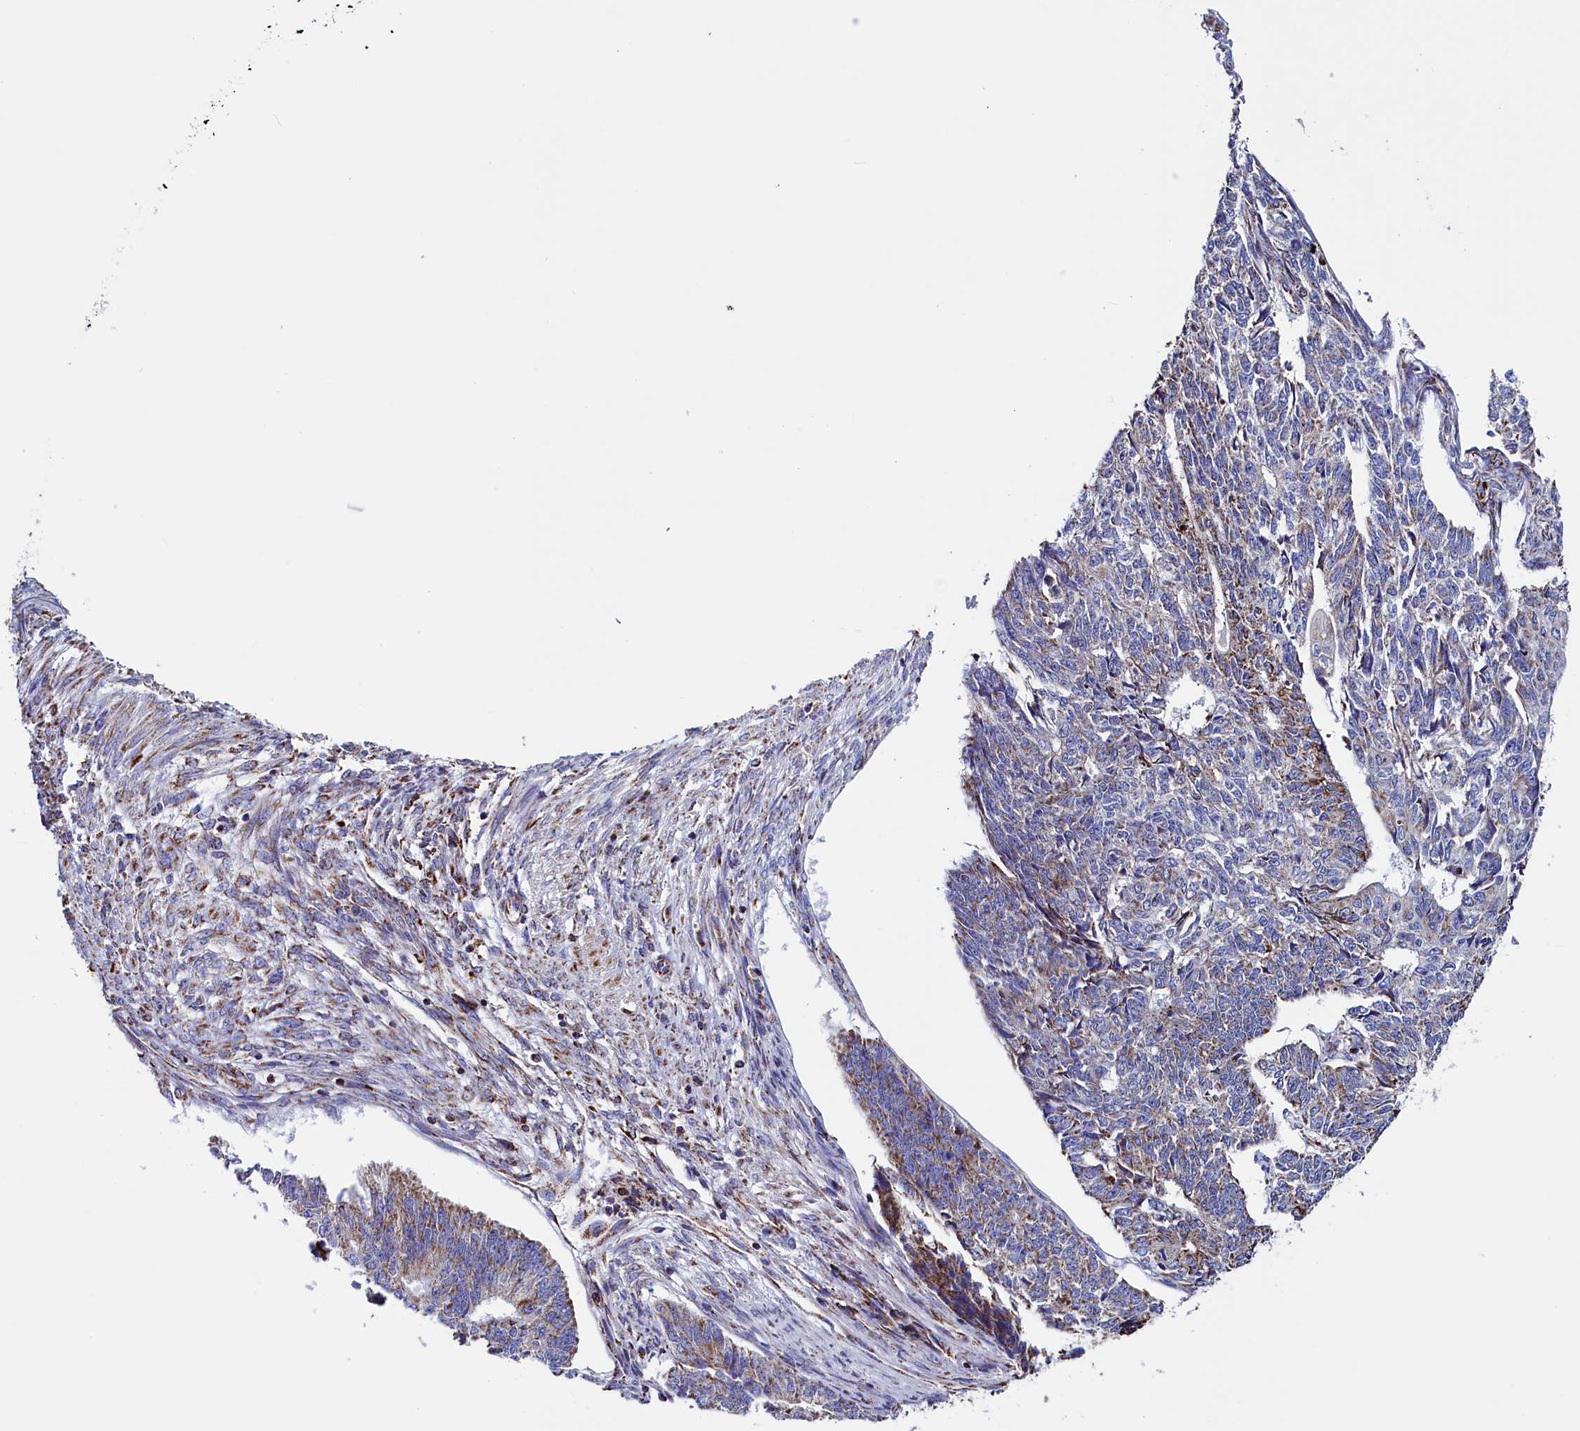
{"staining": {"intensity": "moderate", "quantity": "25%-75%", "location": "cytoplasmic/membranous"}, "tissue": "endometrial cancer", "cell_type": "Tumor cells", "image_type": "cancer", "snomed": [{"axis": "morphology", "description": "Adenocarcinoma, NOS"}, {"axis": "topography", "description": "Endometrium"}], "caption": "Endometrial adenocarcinoma tissue shows moderate cytoplasmic/membranous staining in approximately 25%-75% of tumor cells, visualized by immunohistochemistry. Nuclei are stained in blue.", "gene": "SLC39A3", "patient": {"sex": "female", "age": 32}}